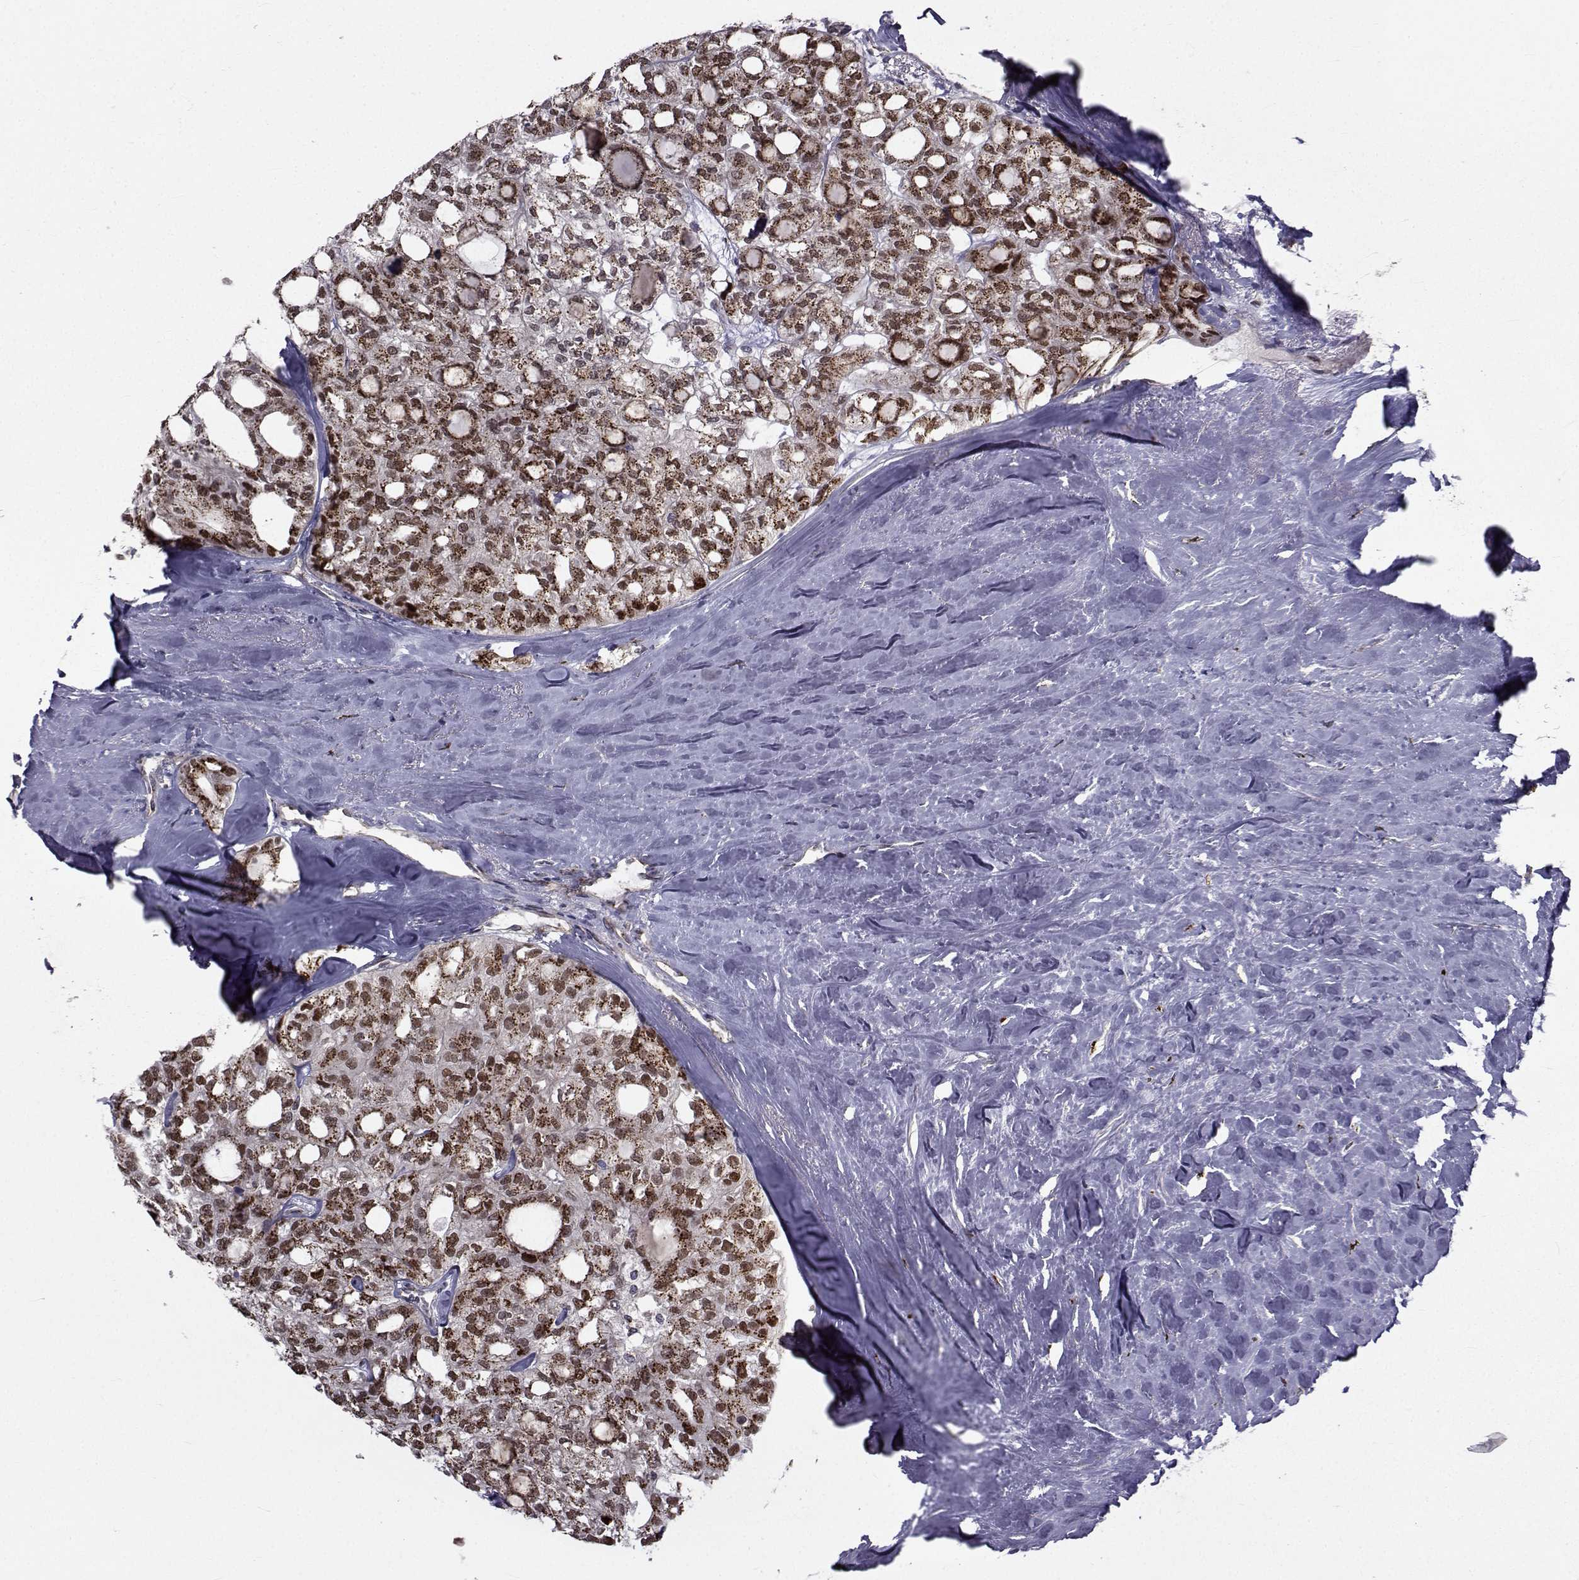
{"staining": {"intensity": "strong", "quantity": "25%-75%", "location": "cytoplasmic/membranous,nuclear"}, "tissue": "thyroid cancer", "cell_type": "Tumor cells", "image_type": "cancer", "snomed": [{"axis": "morphology", "description": "Follicular adenoma carcinoma, NOS"}, {"axis": "topography", "description": "Thyroid gland"}], "caption": "Immunohistochemistry of human follicular adenoma carcinoma (thyroid) exhibits high levels of strong cytoplasmic/membranous and nuclear staining in approximately 25%-75% of tumor cells. (Brightfield microscopy of DAB IHC at high magnification).", "gene": "ATP6V1C2", "patient": {"sex": "male", "age": 75}}